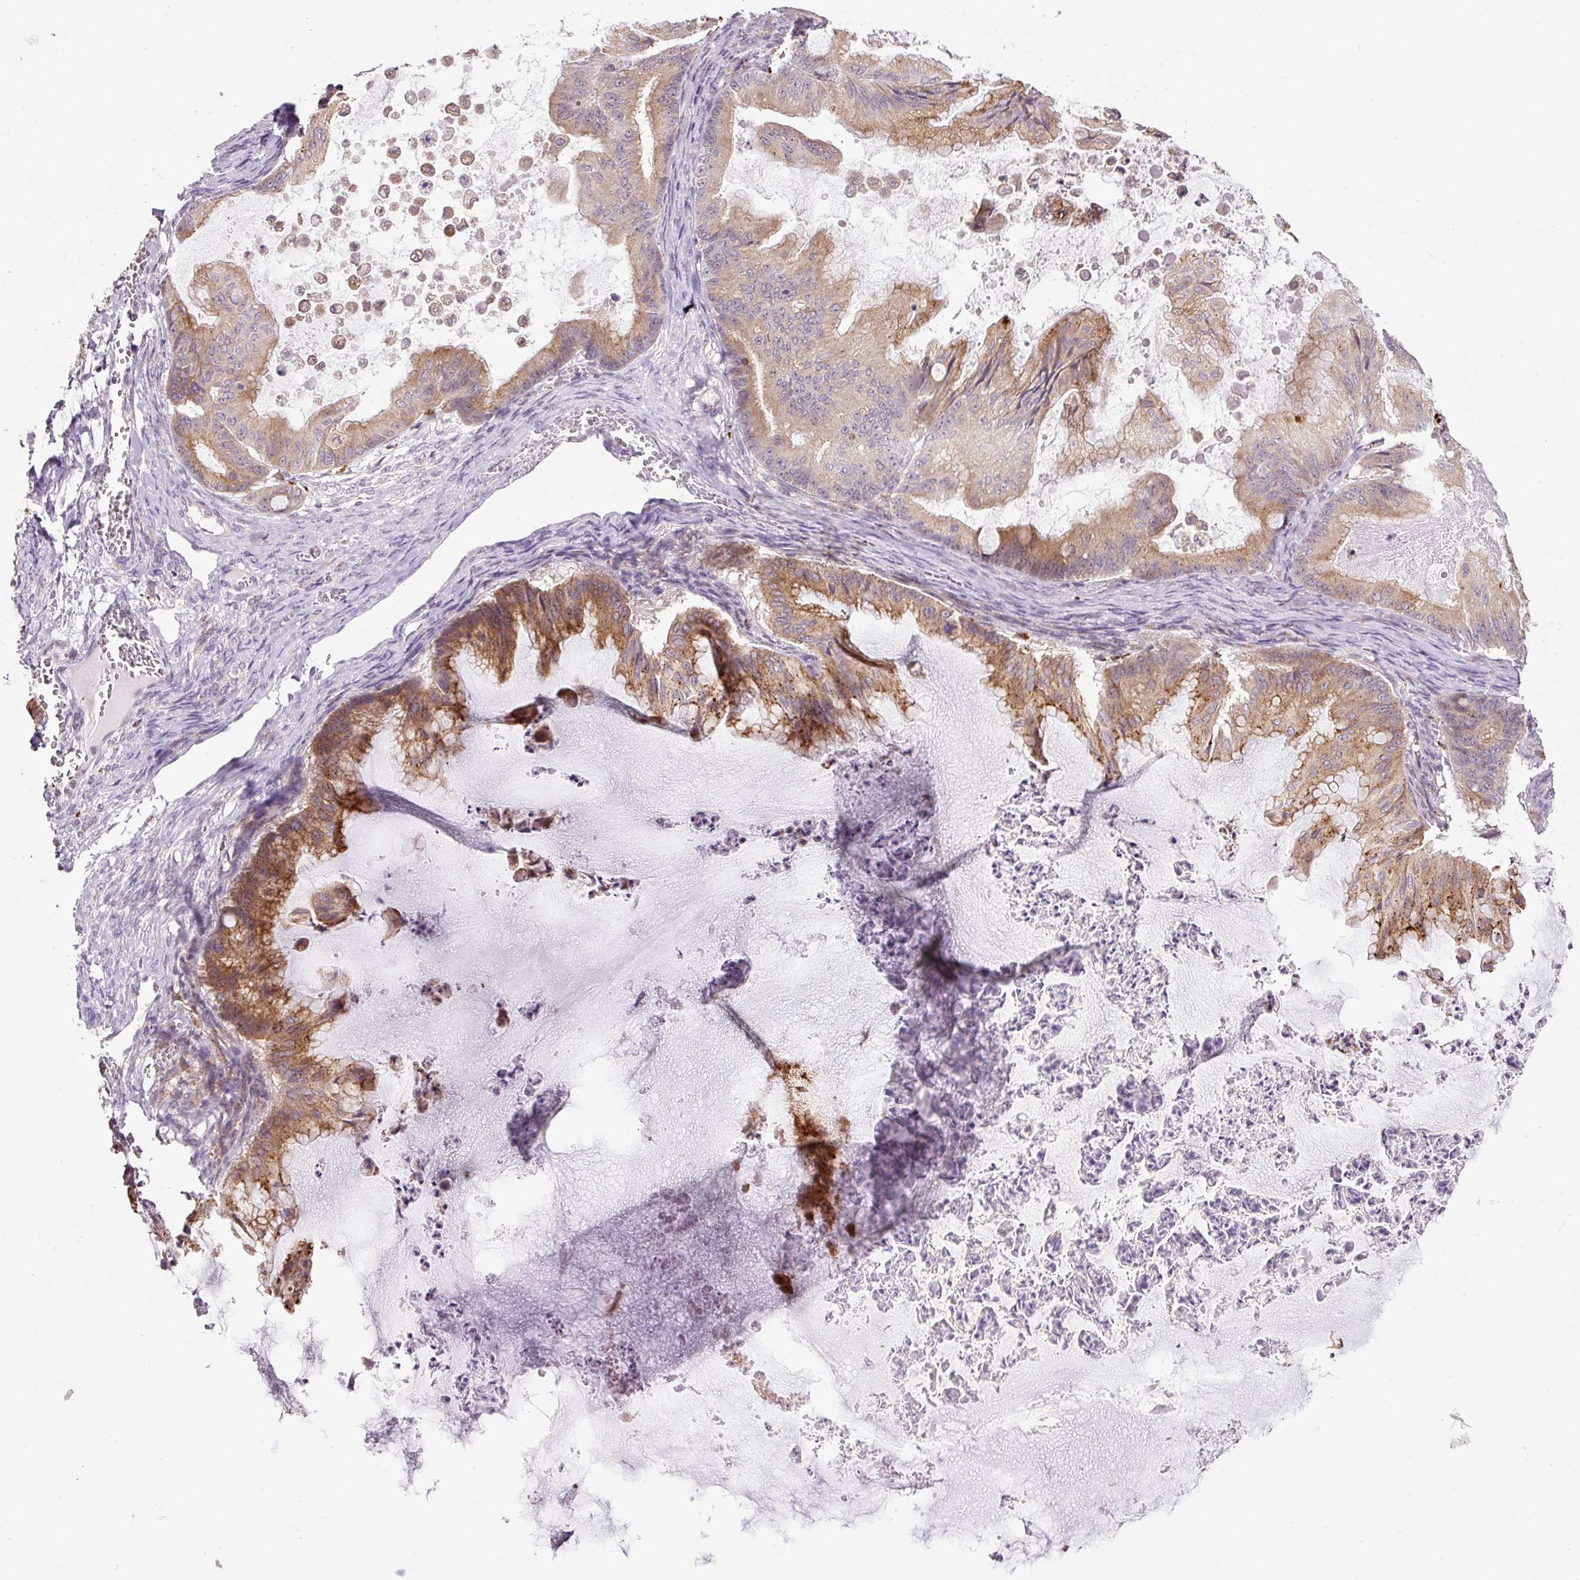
{"staining": {"intensity": "moderate", "quantity": ">75%", "location": "cytoplasmic/membranous"}, "tissue": "ovarian cancer", "cell_type": "Tumor cells", "image_type": "cancer", "snomed": [{"axis": "morphology", "description": "Cystadenocarcinoma, mucinous, NOS"}, {"axis": "topography", "description": "Ovary"}], "caption": "High-power microscopy captured an immunohistochemistry photomicrograph of mucinous cystadenocarcinoma (ovarian), revealing moderate cytoplasmic/membranous staining in approximately >75% of tumor cells. (DAB IHC with brightfield microscopy, high magnification).", "gene": "ZNF639", "patient": {"sex": "female", "age": 71}}